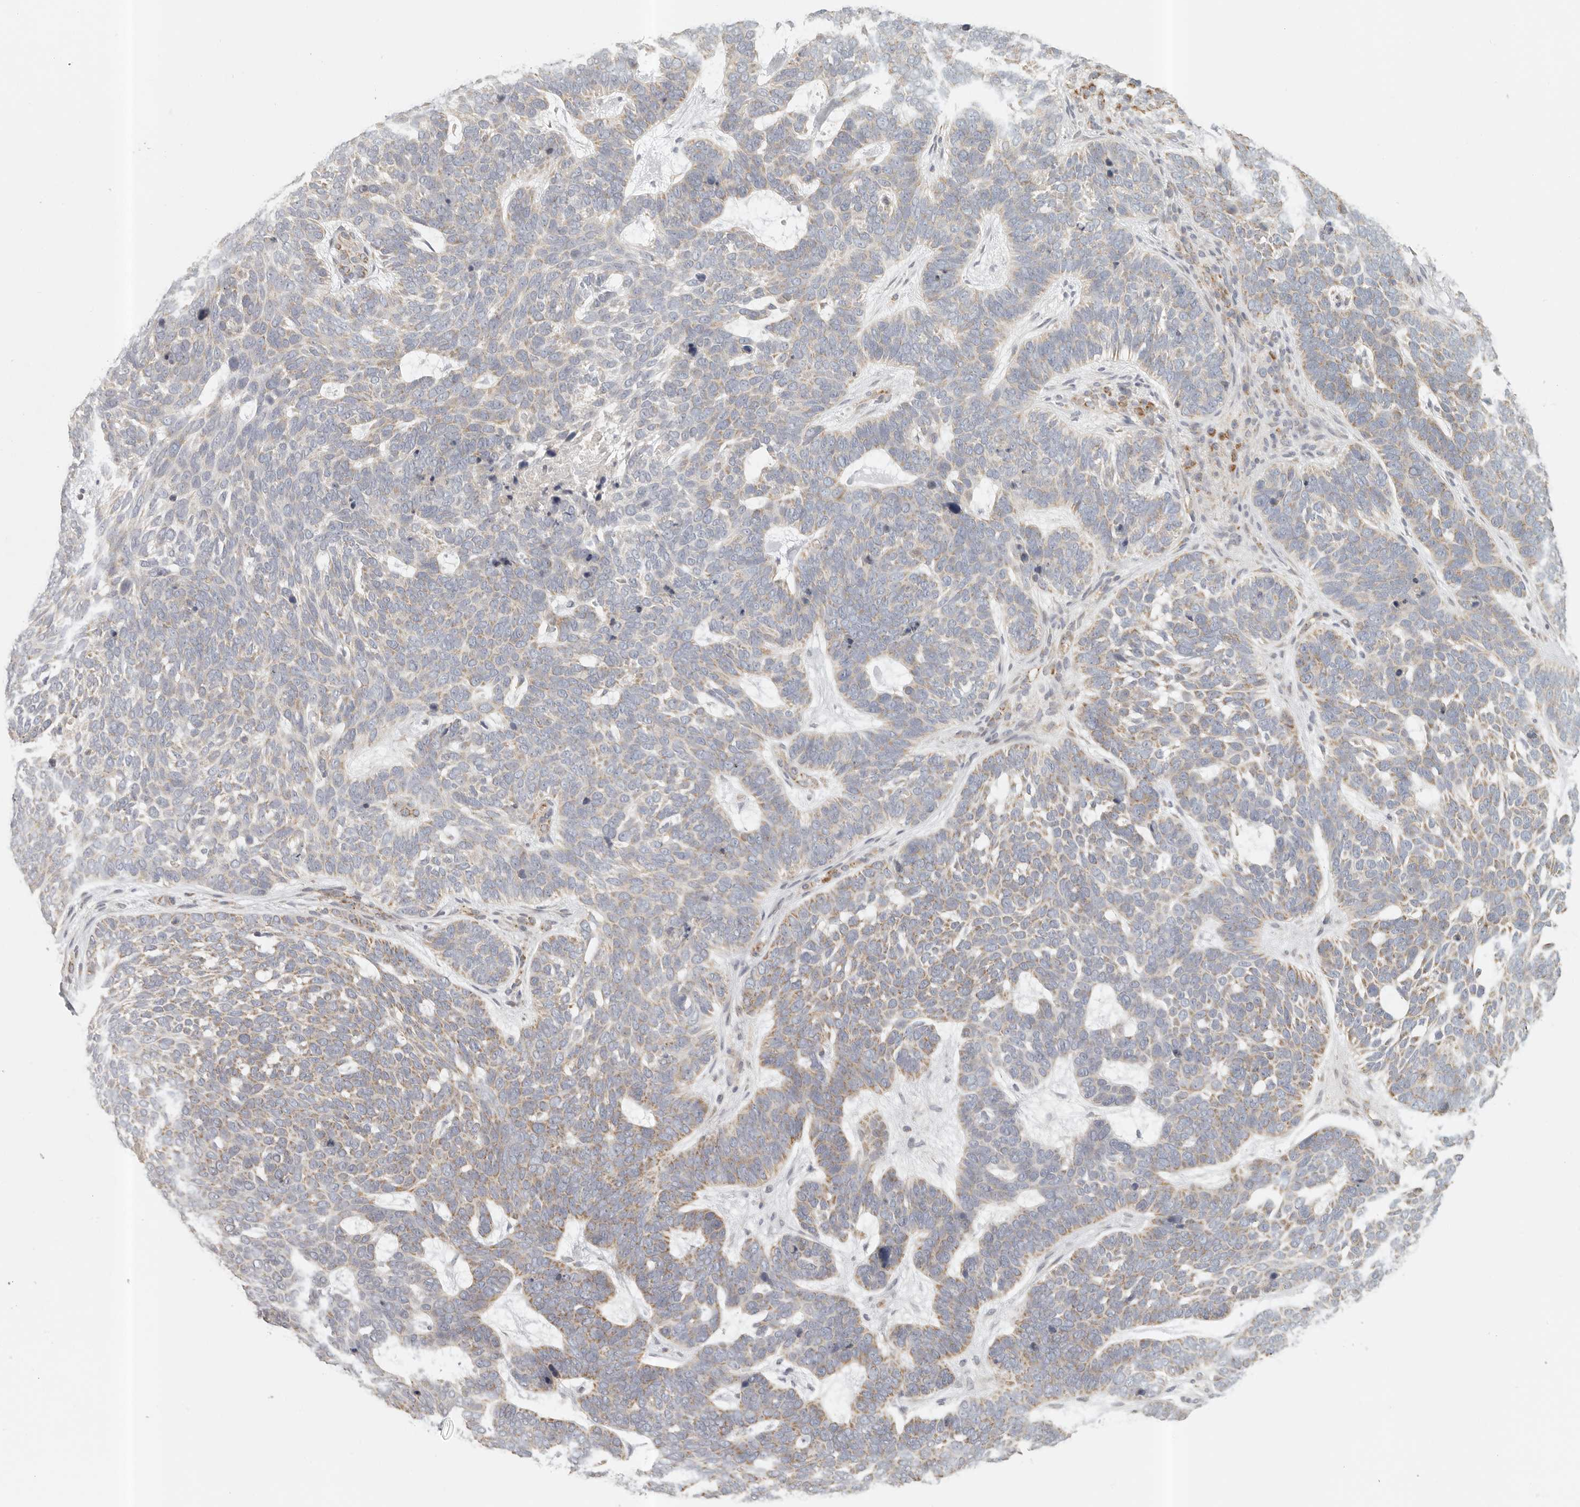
{"staining": {"intensity": "moderate", "quantity": "25%-75%", "location": "cytoplasmic/membranous"}, "tissue": "skin cancer", "cell_type": "Tumor cells", "image_type": "cancer", "snomed": [{"axis": "morphology", "description": "Basal cell carcinoma"}, {"axis": "topography", "description": "Skin"}], "caption": "Tumor cells show medium levels of moderate cytoplasmic/membranous expression in approximately 25%-75% of cells in skin cancer. (DAB (3,3'-diaminobenzidine) IHC, brown staining for protein, blue staining for nuclei).", "gene": "KDF1", "patient": {"sex": "female", "age": 85}}